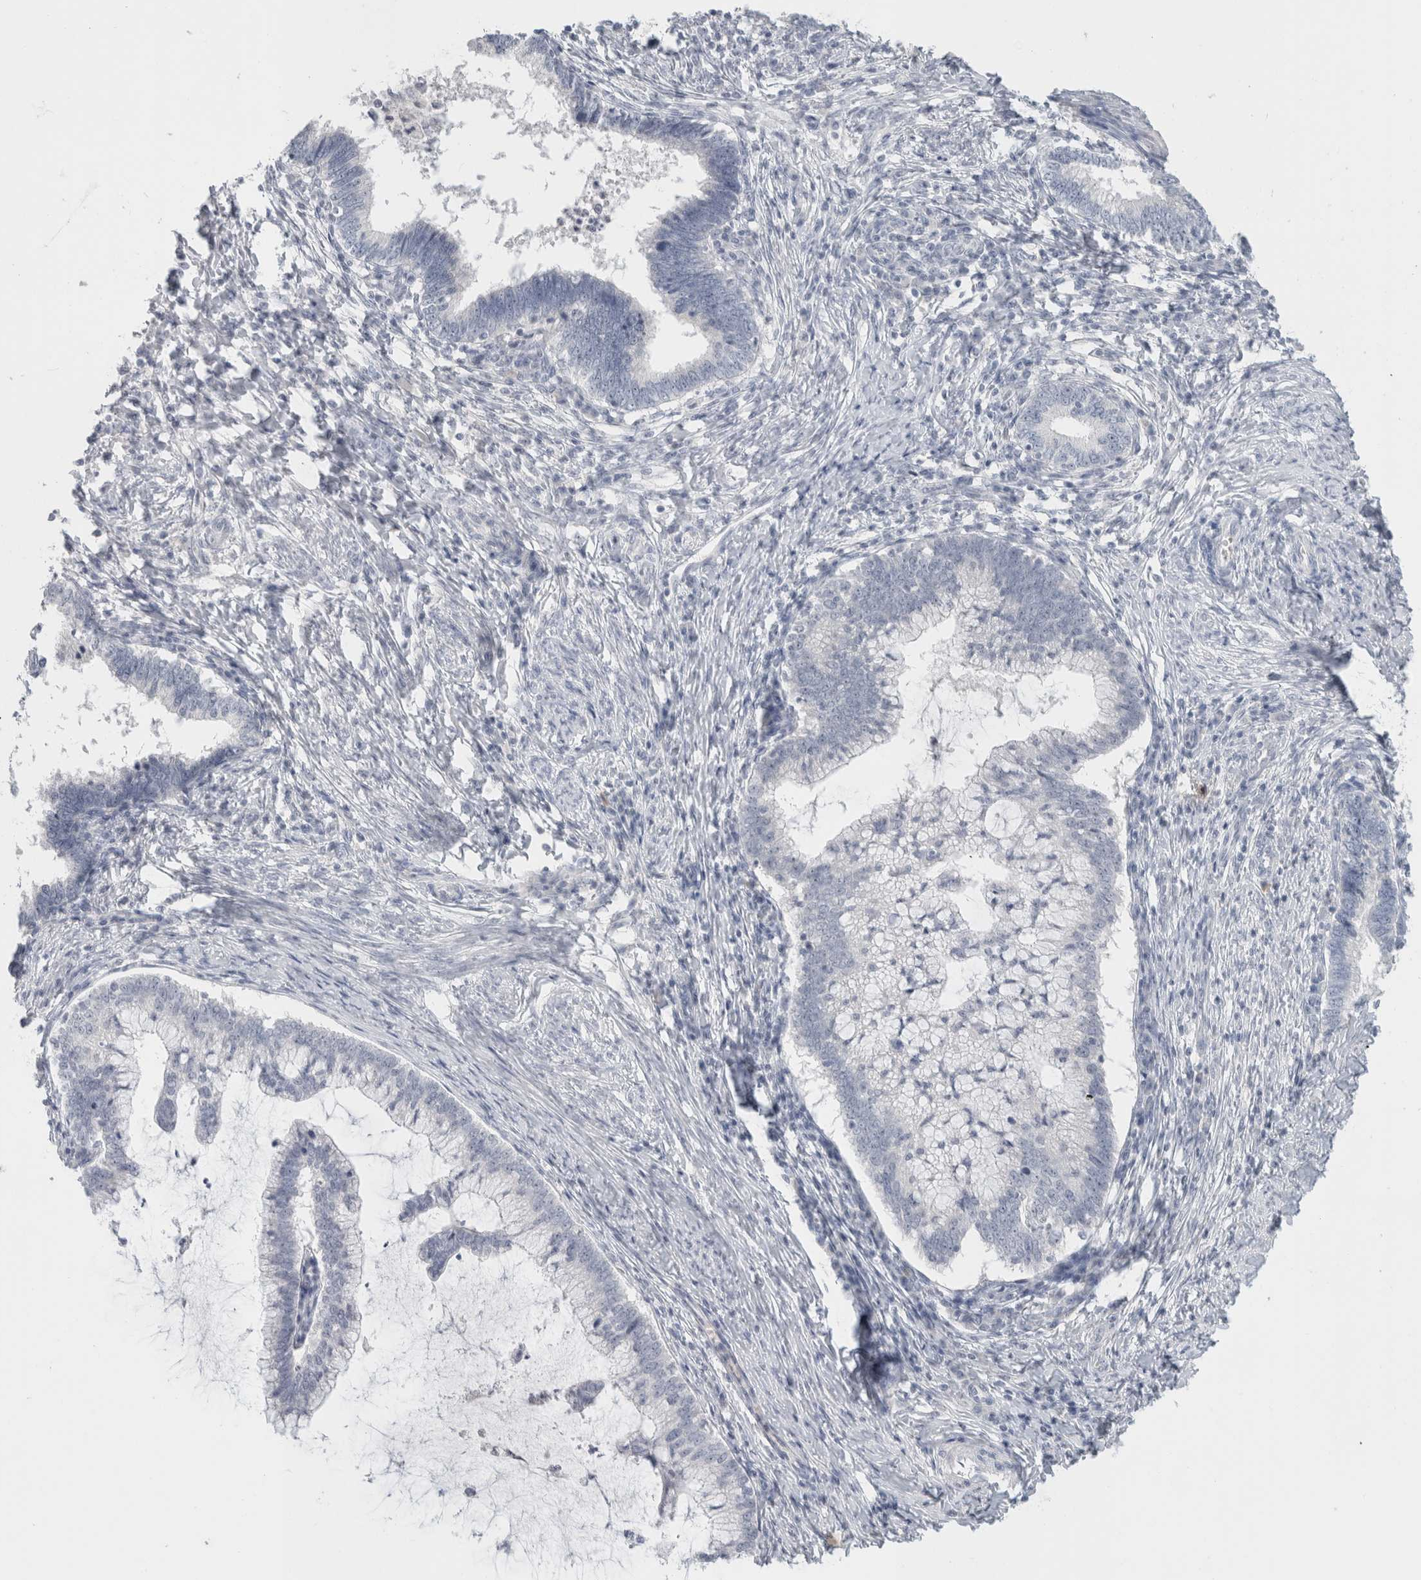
{"staining": {"intensity": "negative", "quantity": "none", "location": "none"}, "tissue": "cervical cancer", "cell_type": "Tumor cells", "image_type": "cancer", "snomed": [{"axis": "morphology", "description": "Adenocarcinoma, NOS"}, {"axis": "topography", "description": "Cervix"}], "caption": "A high-resolution image shows immunohistochemistry (IHC) staining of cervical cancer (adenocarcinoma), which demonstrates no significant staining in tumor cells. (DAB (3,3'-diaminobenzidine) immunohistochemistry (IHC) visualized using brightfield microscopy, high magnification).", "gene": "FMR1NB", "patient": {"sex": "female", "age": 36}}